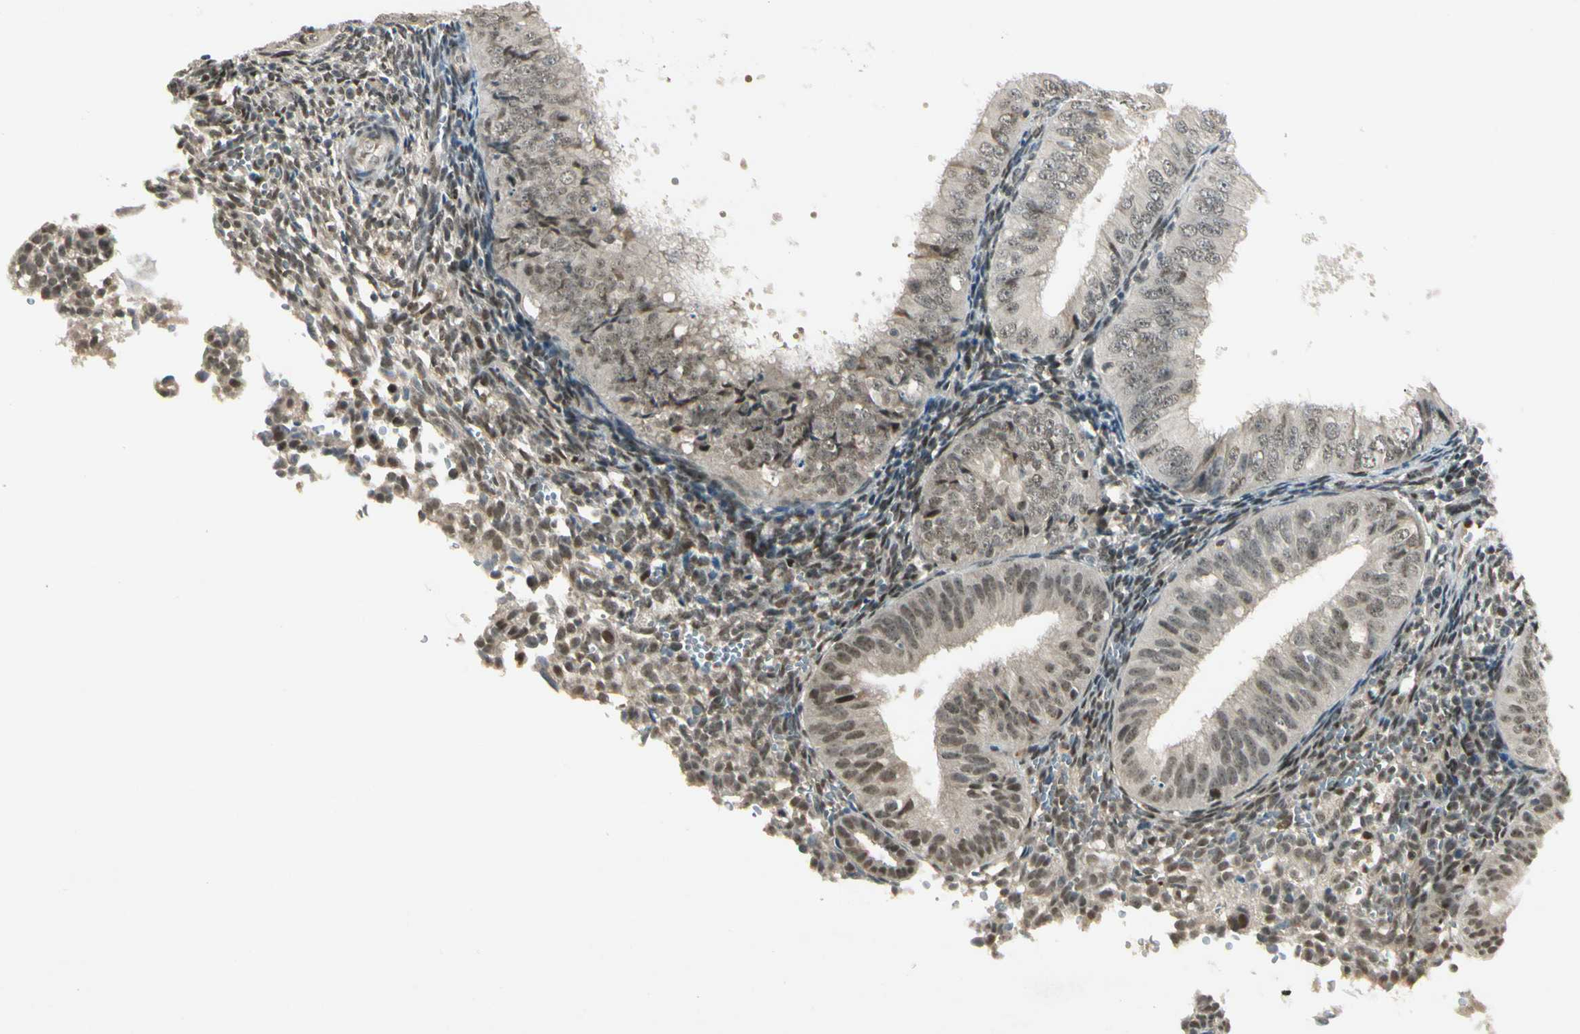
{"staining": {"intensity": "moderate", "quantity": ">75%", "location": "nuclear"}, "tissue": "endometrial cancer", "cell_type": "Tumor cells", "image_type": "cancer", "snomed": [{"axis": "morphology", "description": "Normal tissue, NOS"}, {"axis": "morphology", "description": "Adenocarcinoma, NOS"}, {"axis": "topography", "description": "Endometrium"}], "caption": "Tumor cells demonstrate medium levels of moderate nuclear expression in approximately >75% of cells in human endometrial adenocarcinoma.", "gene": "GTF3A", "patient": {"sex": "female", "age": 53}}